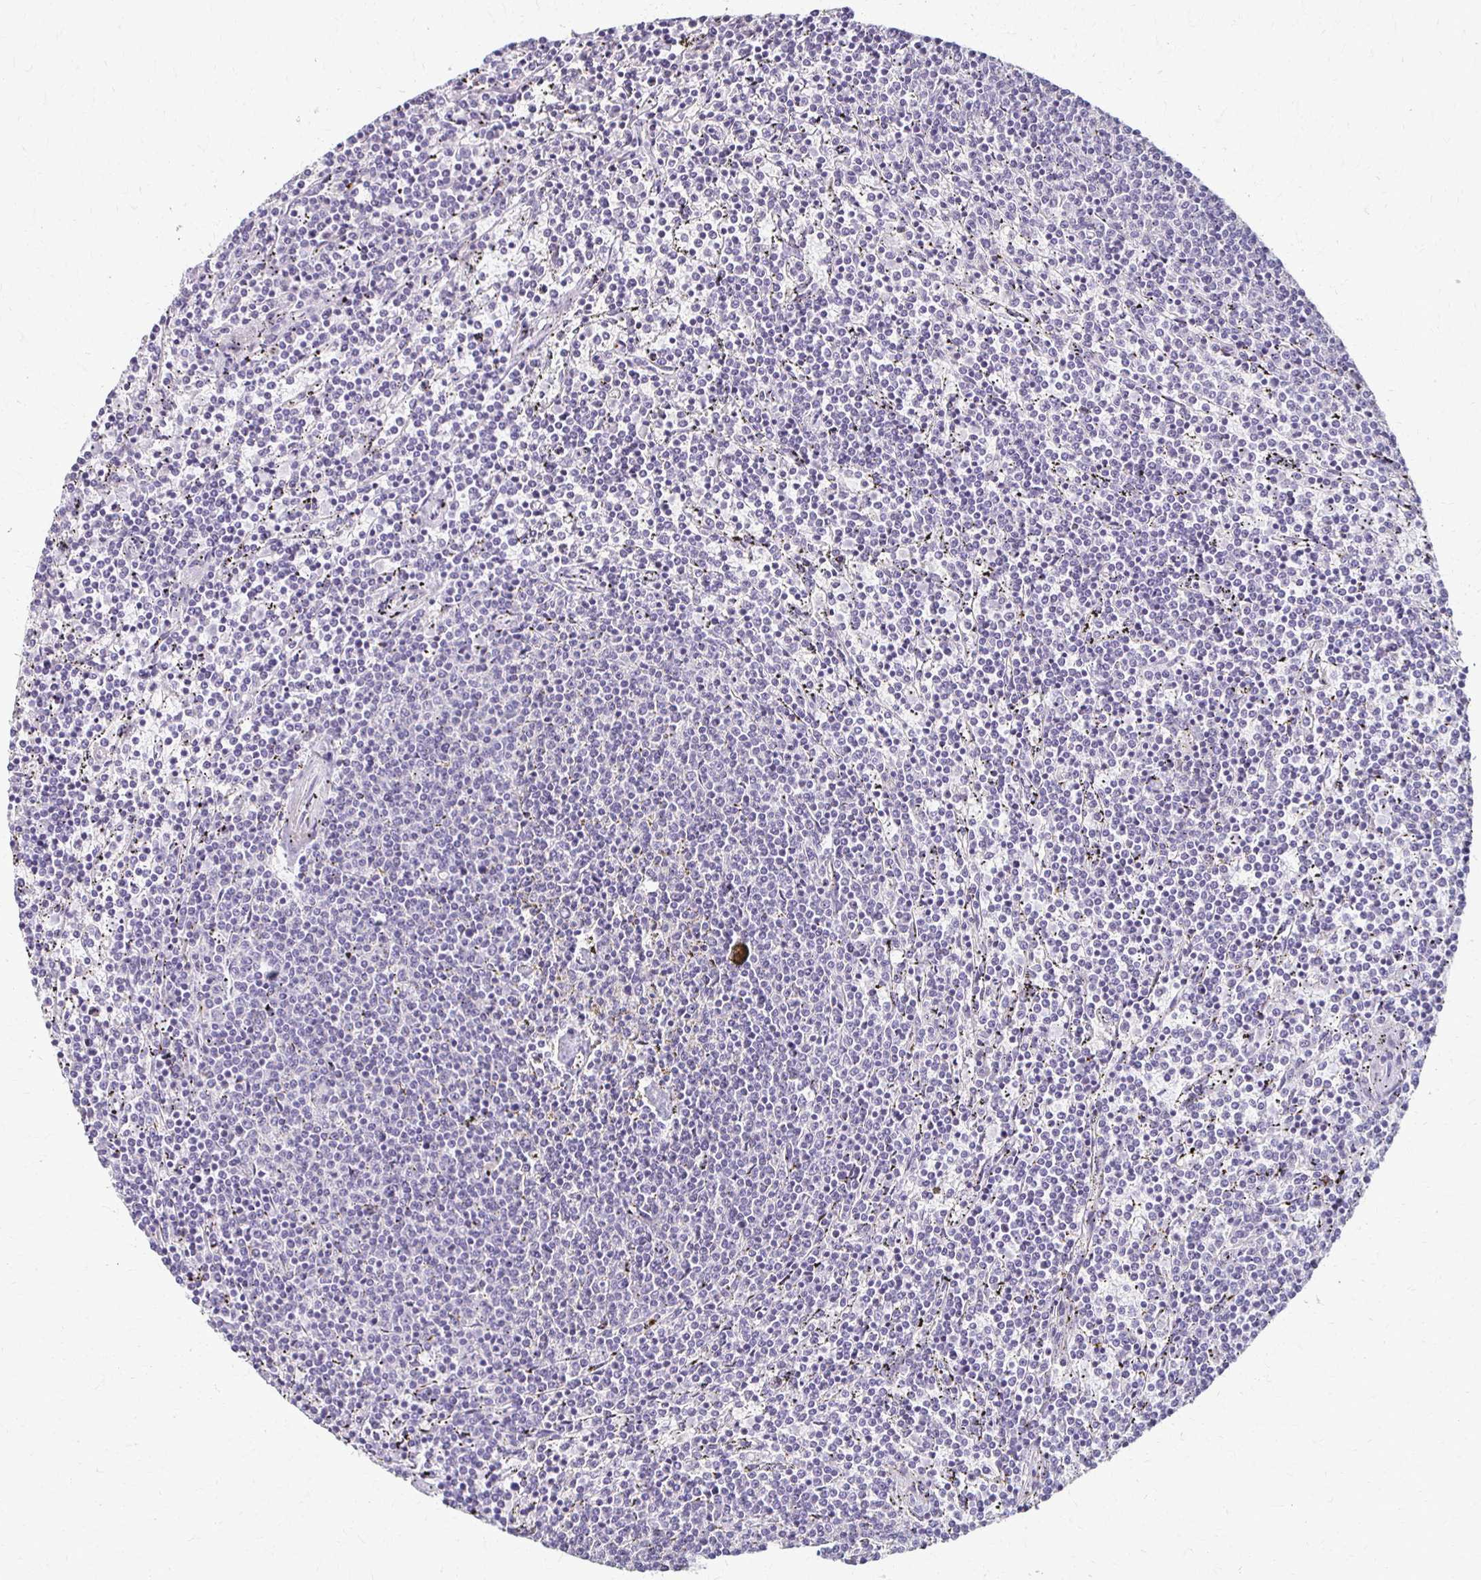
{"staining": {"intensity": "negative", "quantity": "none", "location": "none"}, "tissue": "lymphoma", "cell_type": "Tumor cells", "image_type": "cancer", "snomed": [{"axis": "morphology", "description": "Malignant lymphoma, non-Hodgkin's type, Low grade"}, {"axis": "topography", "description": "Spleen"}], "caption": "IHC of lymphoma displays no expression in tumor cells.", "gene": "FOXO4", "patient": {"sex": "female", "age": 50}}